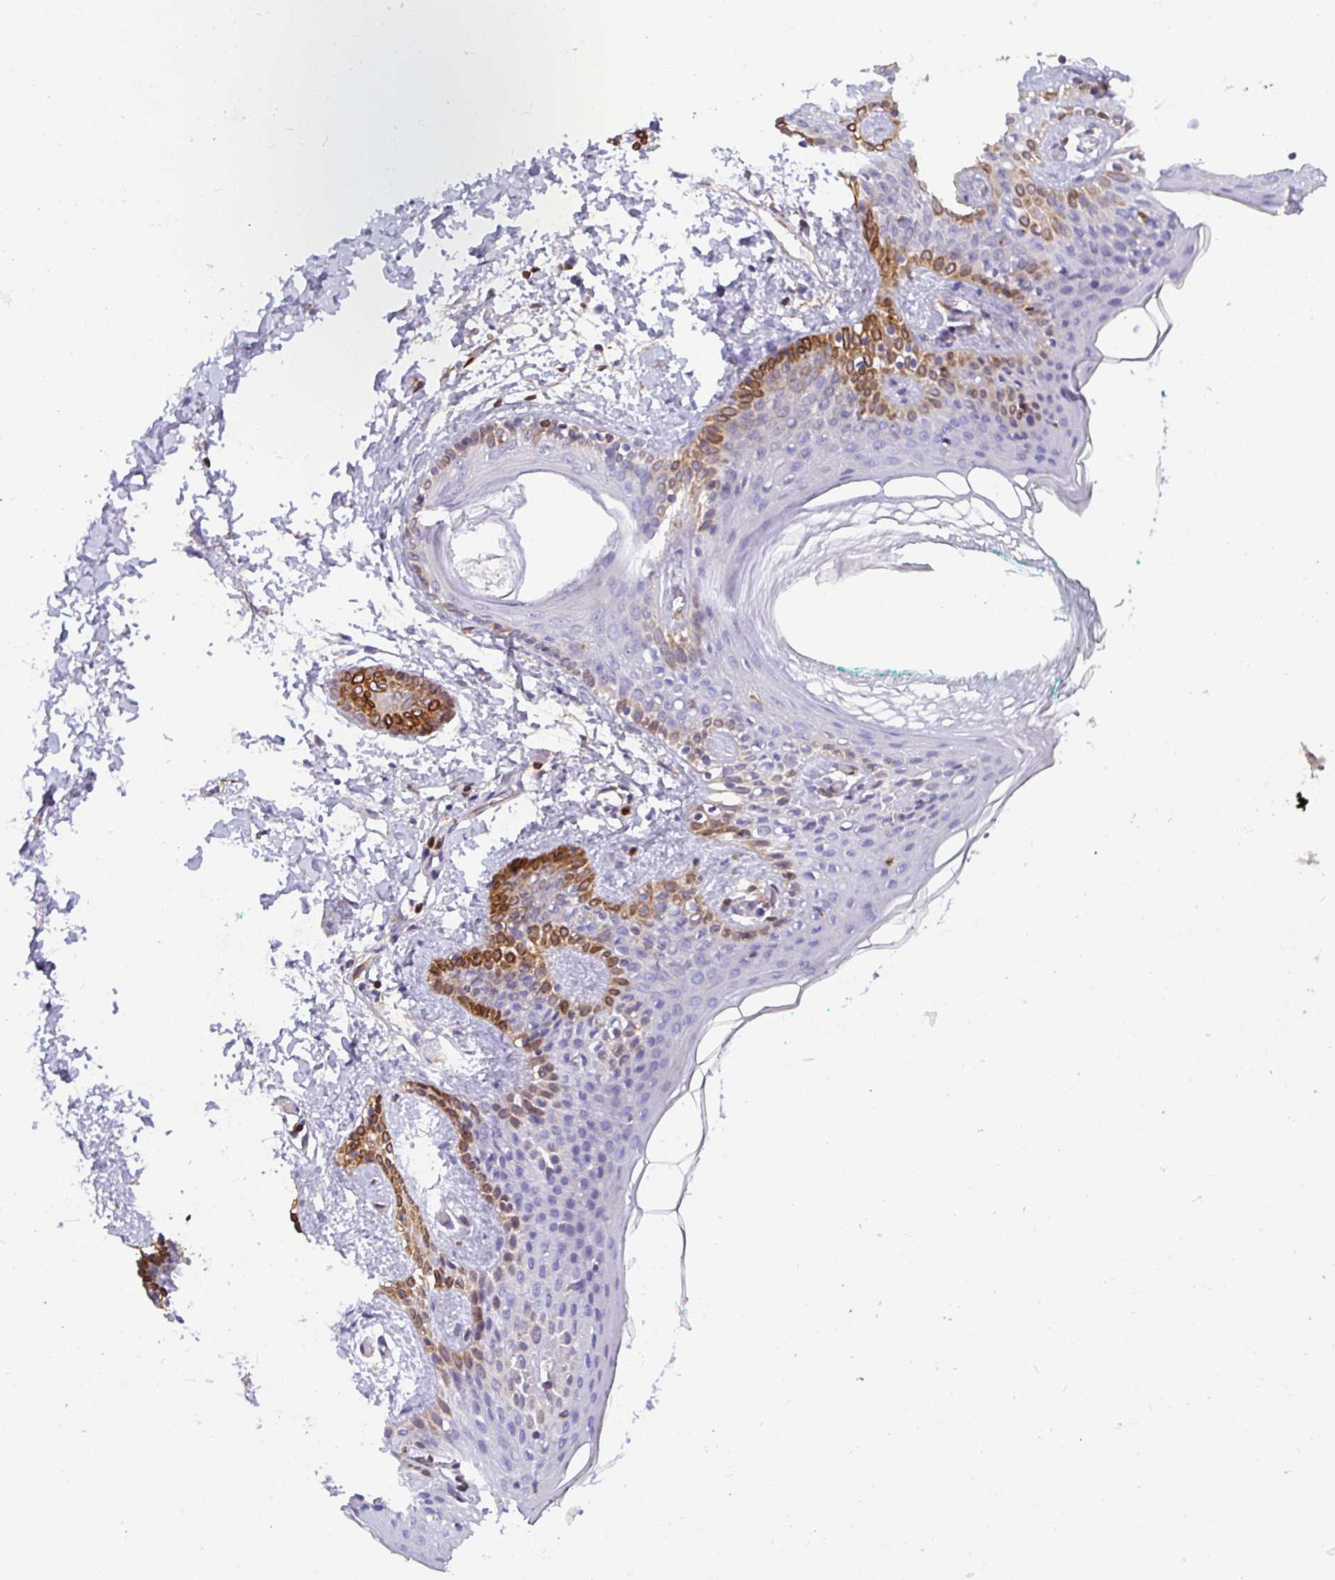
{"staining": {"intensity": "strong", "quantity": "25%-75%", "location": "cytoplasmic/membranous"}, "tissue": "skin", "cell_type": "Fibroblasts", "image_type": "normal", "snomed": [{"axis": "morphology", "description": "Normal tissue, NOS"}, {"axis": "topography", "description": "Skin"}], "caption": "The image exhibits staining of normal skin, revealing strong cytoplasmic/membranous protein positivity (brown color) within fibroblasts.", "gene": "TP53I11", "patient": {"sex": "male", "age": 16}}